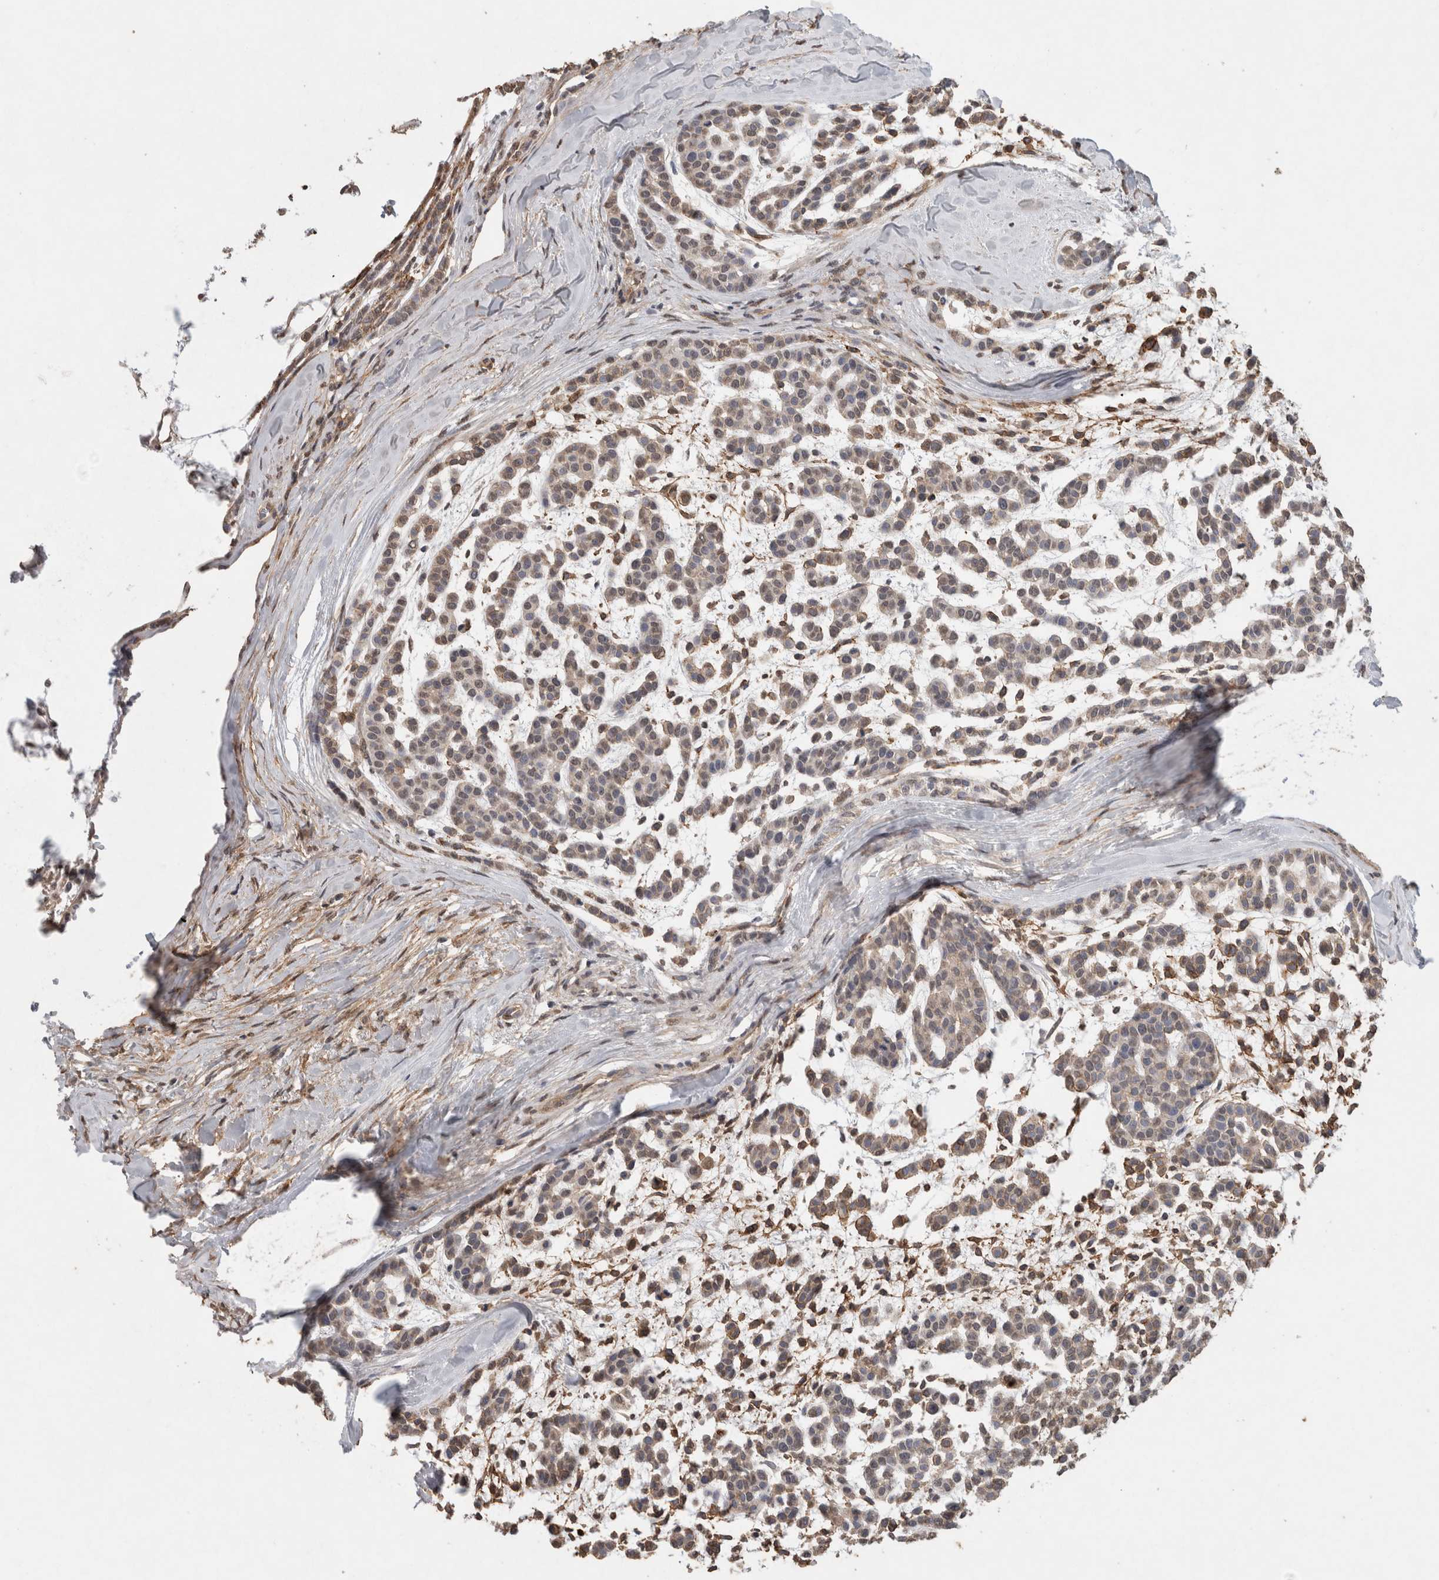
{"staining": {"intensity": "weak", "quantity": "<25%", "location": "cytoplasmic/membranous"}, "tissue": "head and neck cancer", "cell_type": "Tumor cells", "image_type": "cancer", "snomed": [{"axis": "morphology", "description": "Adenocarcinoma, NOS"}, {"axis": "morphology", "description": "Adenoma, NOS"}, {"axis": "topography", "description": "Head-Neck"}], "caption": "Immunohistochemistry (IHC) photomicrograph of neoplastic tissue: head and neck cancer (adenocarcinoma) stained with DAB (3,3'-diaminobenzidine) displays no significant protein expression in tumor cells.", "gene": "RECK", "patient": {"sex": "female", "age": 55}}